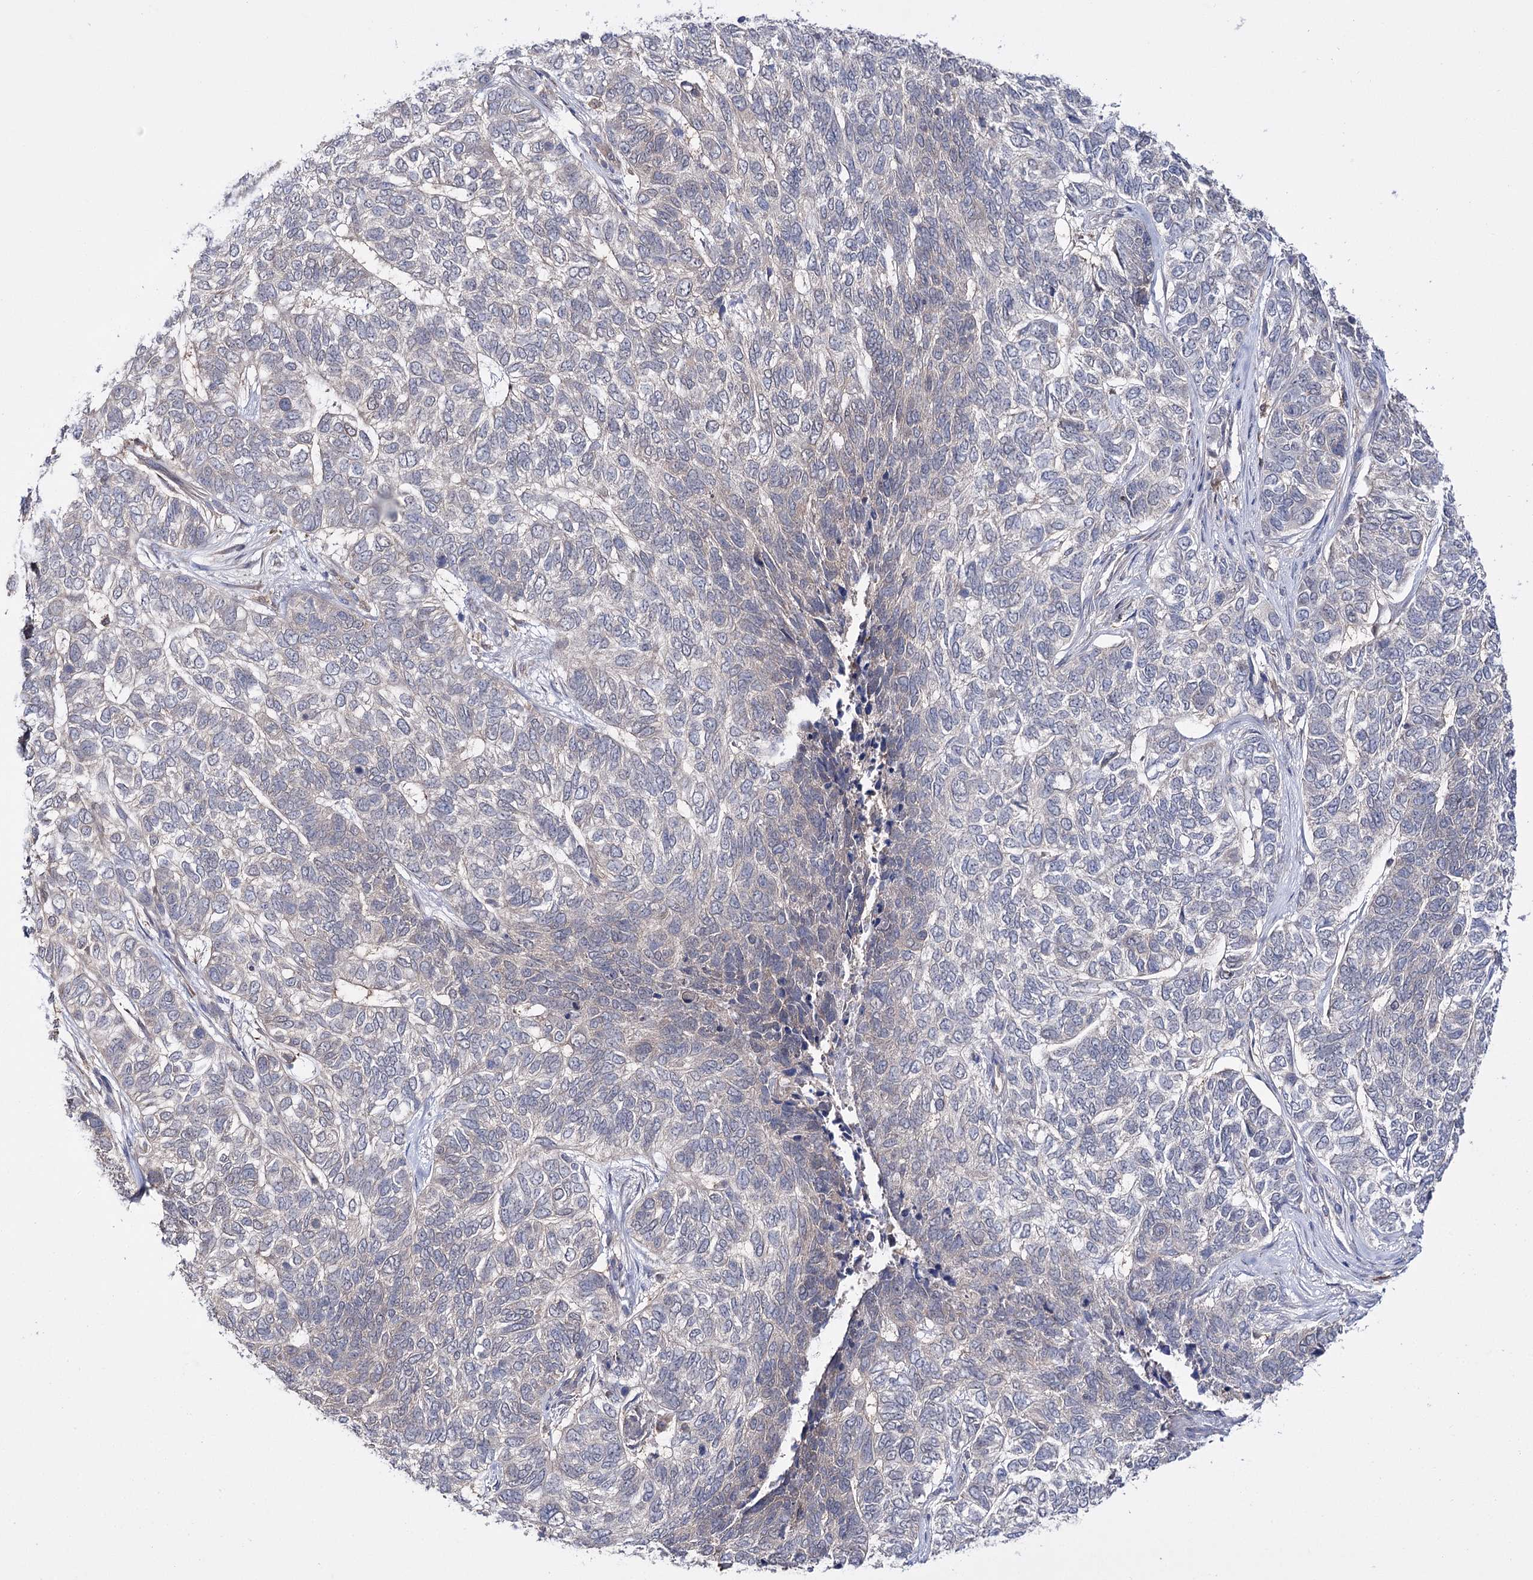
{"staining": {"intensity": "weak", "quantity": "<25%", "location": "cytoplasmic/membranous"}, "tissue": "skin cancer", "cell_type": "Tumor cells", "image_type": "cancer", "snomed": [{"axis": "morphology", "description": "Basal cell carcinoma"}, {"axis": "topography", "description": "Skin"}], "caption": "DAB immunohistochemical staining of human skin basal cell carcinoma demonstrates no significant expression in tumor cells.", "gene": "PTER", "patient": {"sex": "female", "age": 65}}